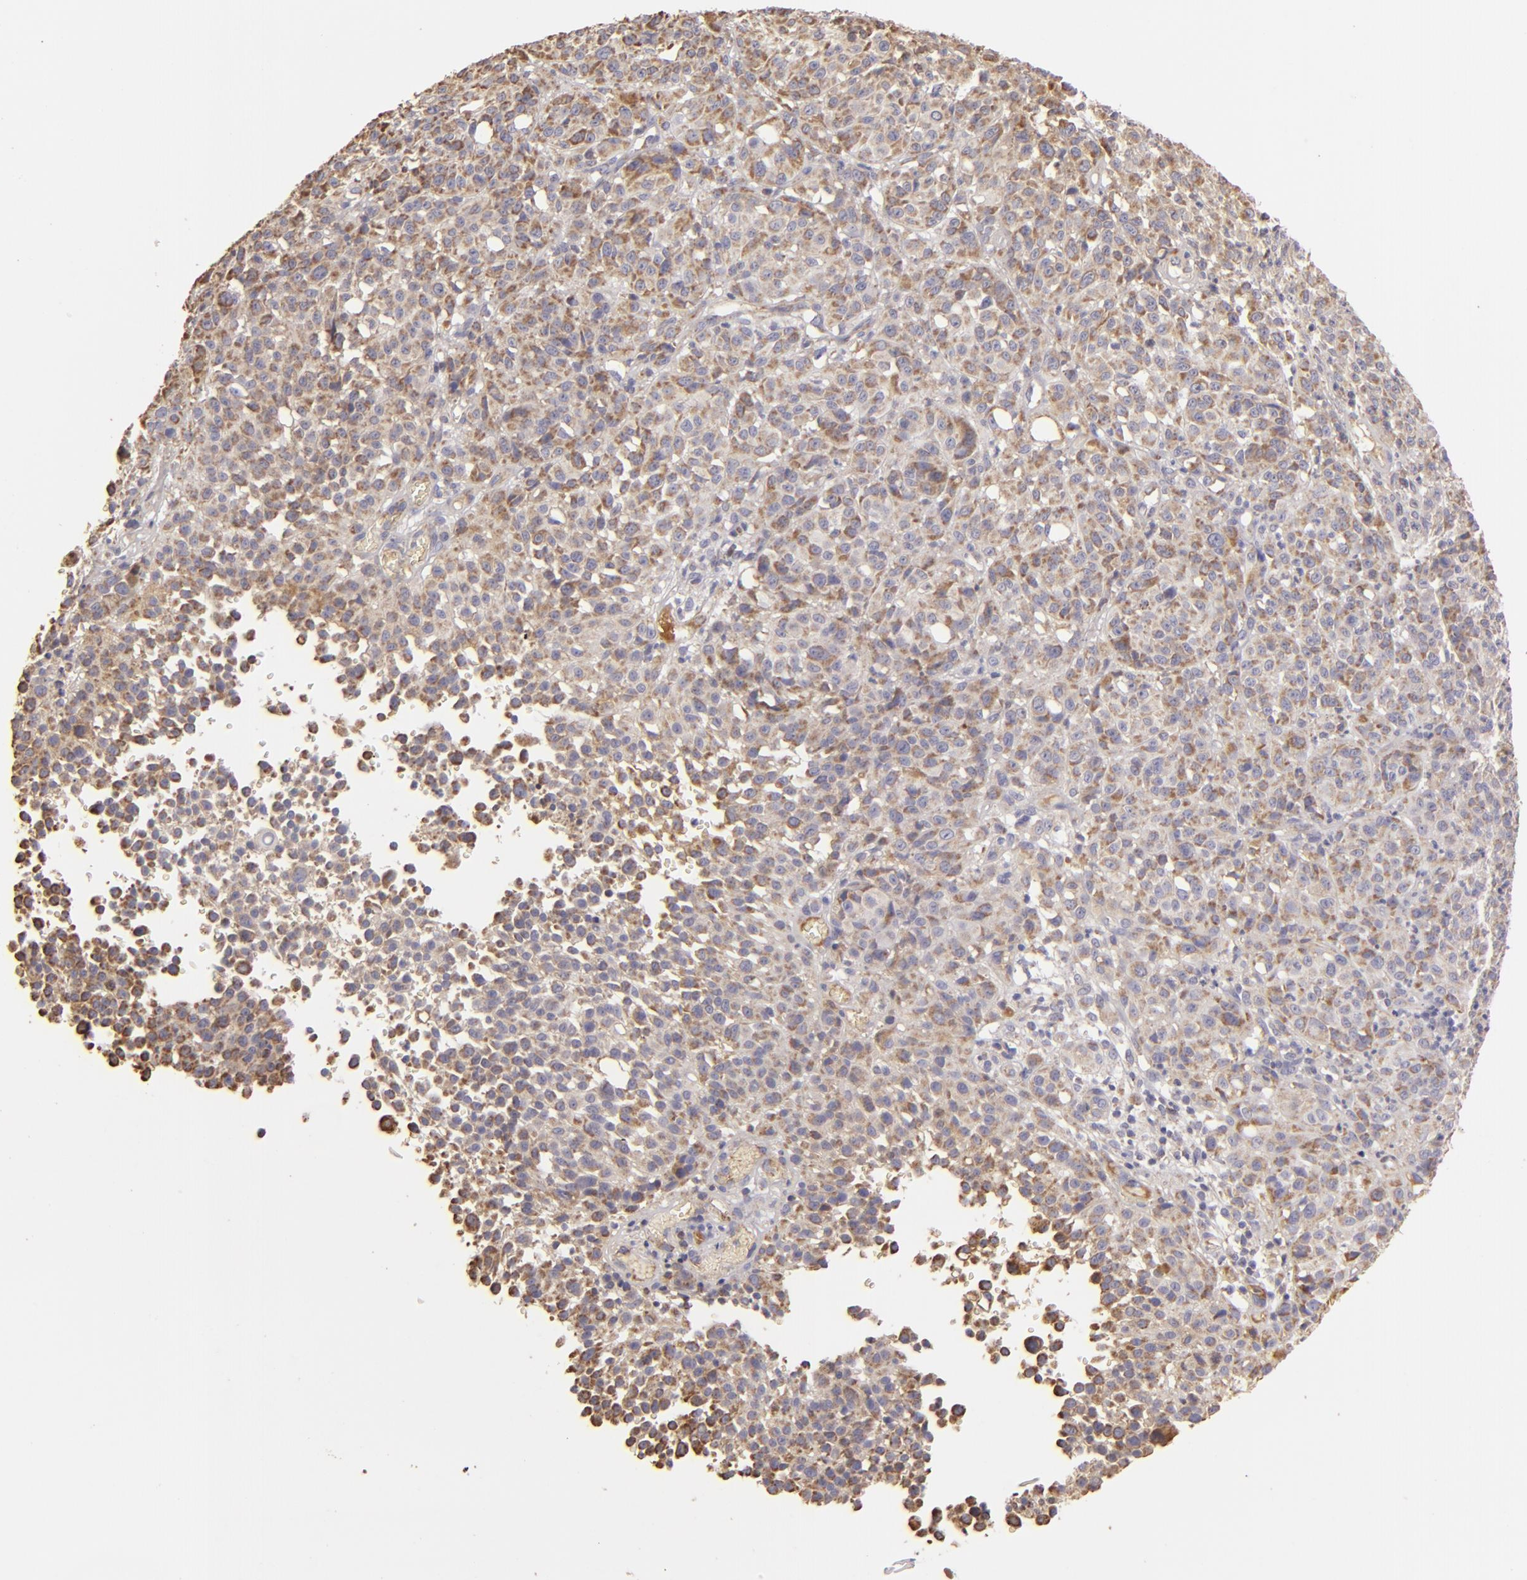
{"staining": {"intensity": "weak", "quantity": ">75%", "location": "cytoplasmic/membranous"}, "tissue": "melanoma", "cell_type": "Tumor cells", "image_type": "cancer", "snomed": [{"axis": "morphology", "description": "Malignant melanoma, NOS"}, {"axis": "topography", "description": "Skin"}], "caption": "Weak cytoplasmic/membranous expression is seen in approximately >75% of tumor cells in melanoma.", "gene": "CFB", "patient": {"sex": "female", "age": 49}}